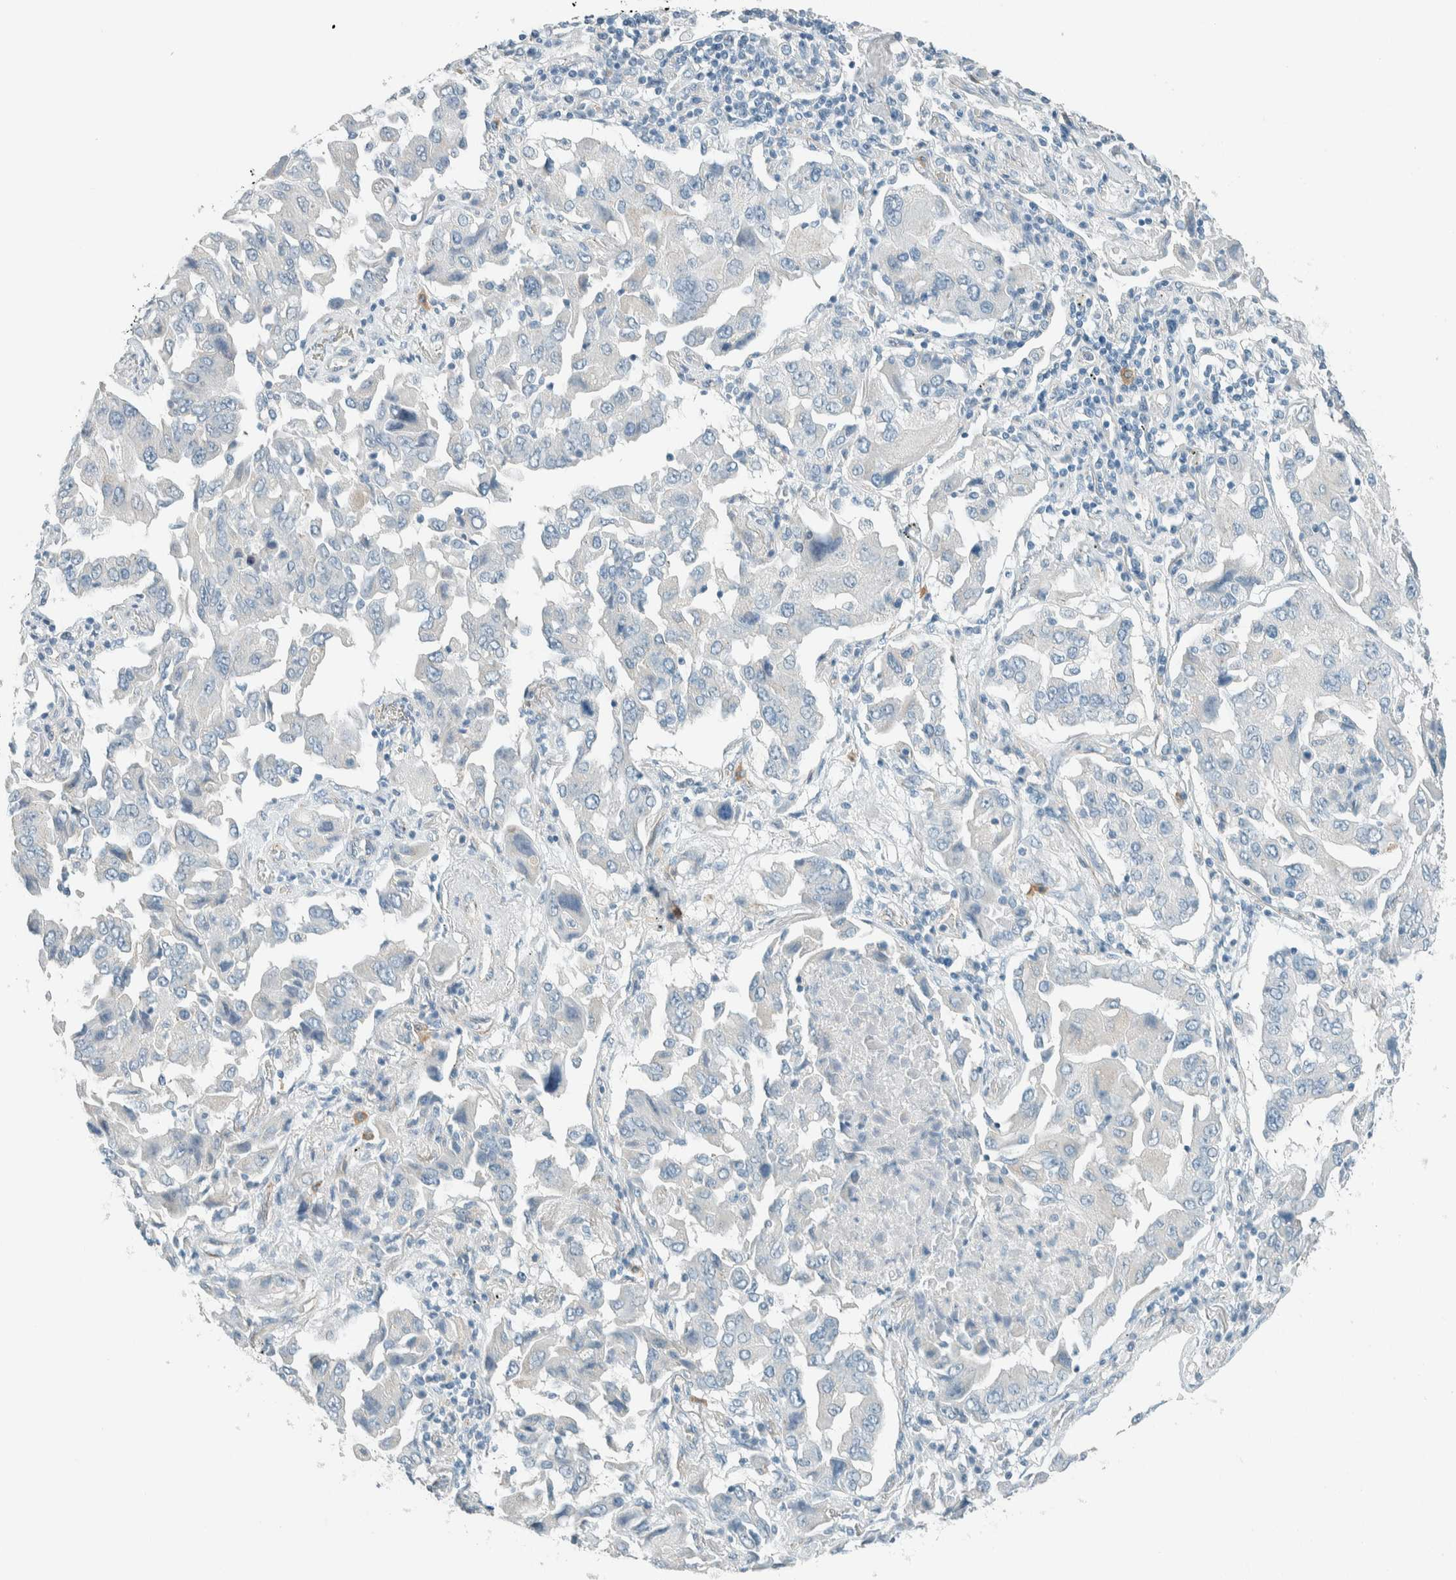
{"staining": {"intensity": "negative", "quantity": "none", "location": "none"}, "tissue": "lung cancer", "cell_type": "Tumor cells", "image_type": "cancer", "snomed": [{"axis": "morphology", "description": "Adenocarcinoma, NOS"}, {"axis": "topography", "description": "Lung"}], "caption": "High power microscopy photomicrograph of an immunohistochemistry (IHC) image of lung cancer, revealing no significant staining in tumor cells.", "gene": "SLFN12", "patient": {"sex": "female", "age": 65}}